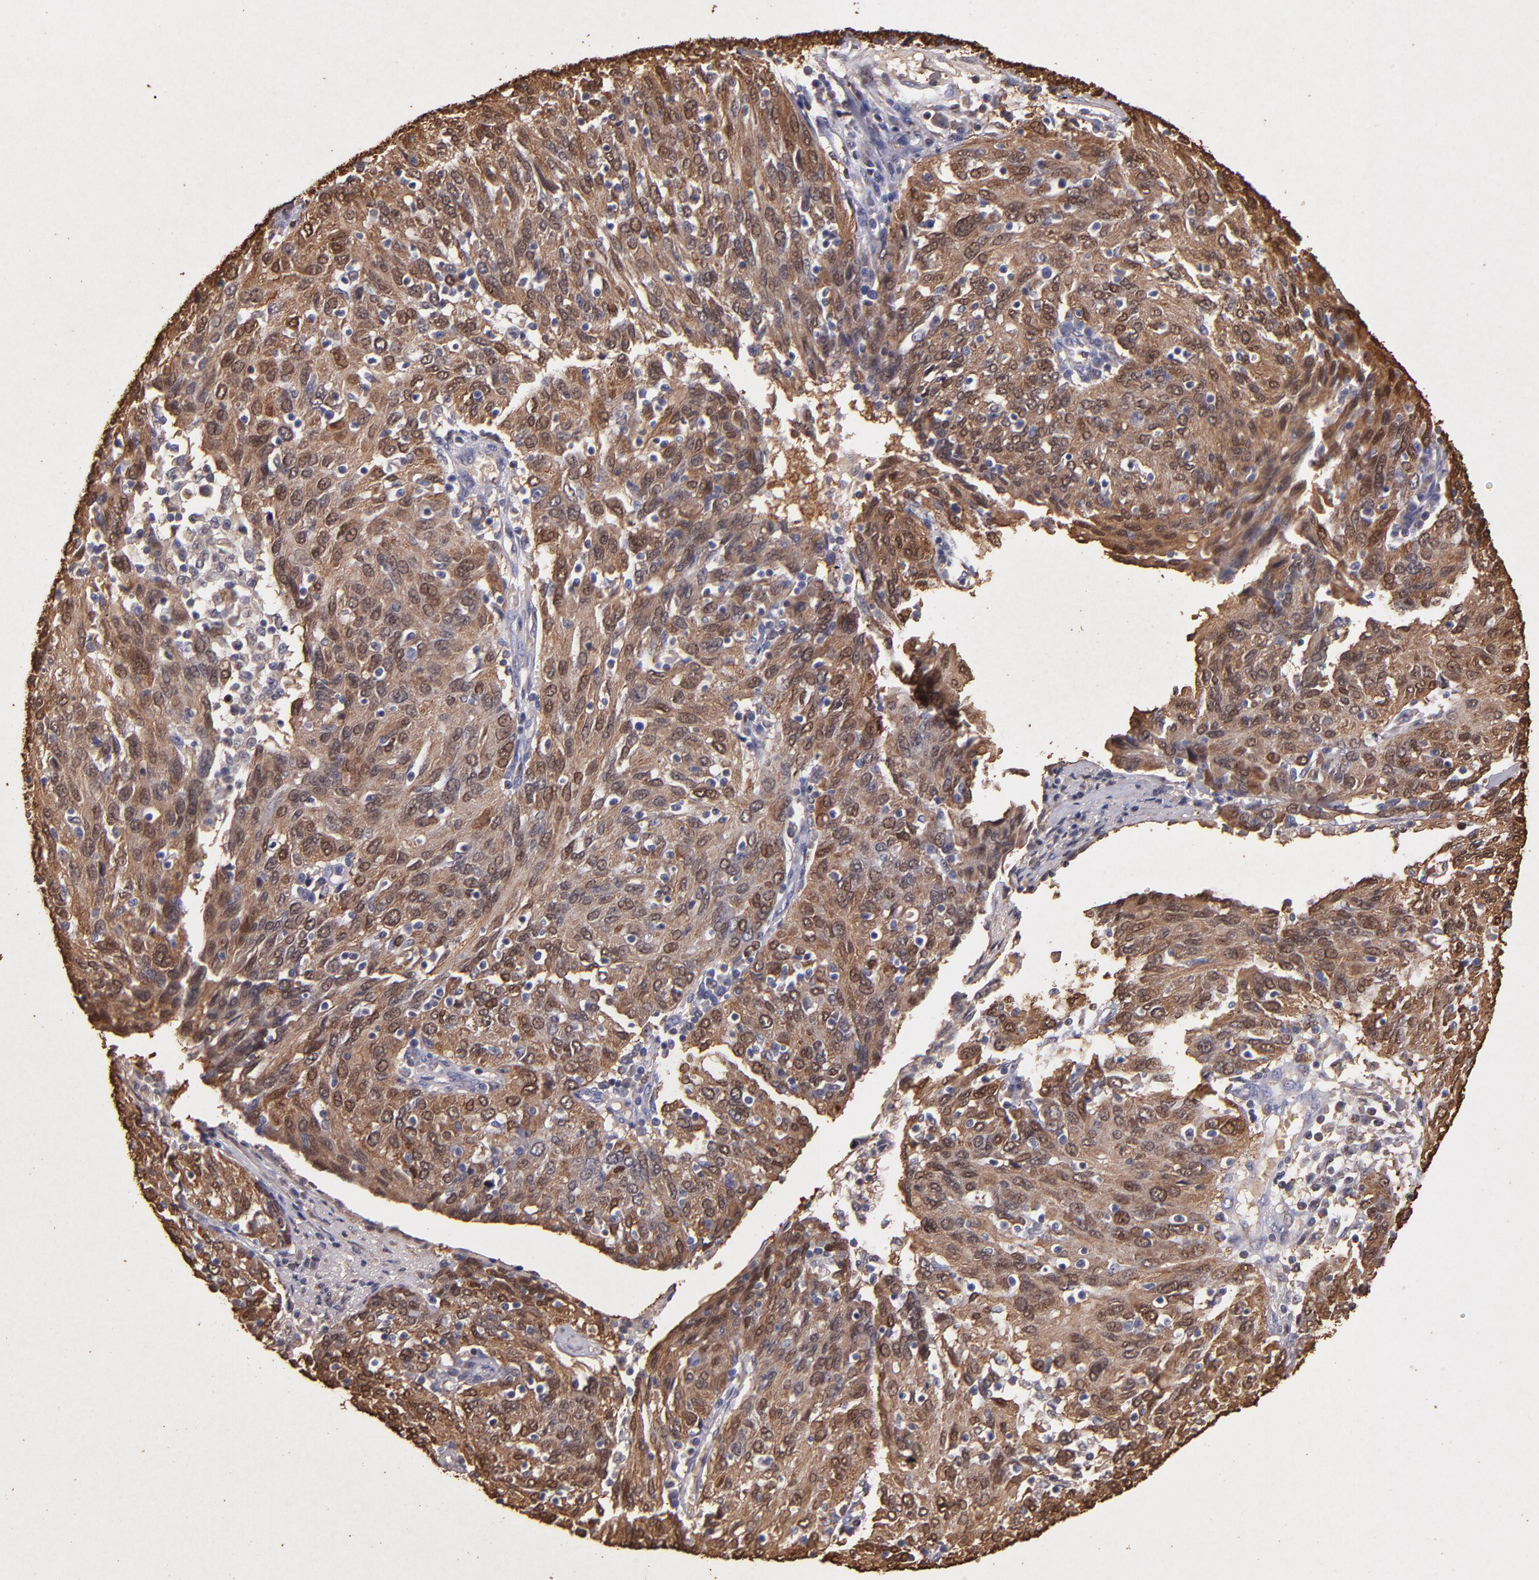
{"staining": {"intensity": "moderate", "quantity": ">75%", "location": "cytoplasmic/membranous"}, "tissue": "ovarian cancer", "cell_type": "Tumor cells", "image_type": "cancer", "snomed": [{"axis": "morphology", "description": "Carcinoma, endometroid"}, {"axis": "topography", "description": "Ovary"}], "caption": "Ovarian cancer tissue demonstrates moderate cytoplasmic/membranous expression in approximately >75% of tumor cells, visualized by immunohistochemistry. (Stains: DAB (3,3'-diaminobenzidine) in brown, nuclei in blue, Microscopy: brightfield microscopy at high magnification).", "gene": "S100A6", "patient": {"sex": "female", "age": 50}}